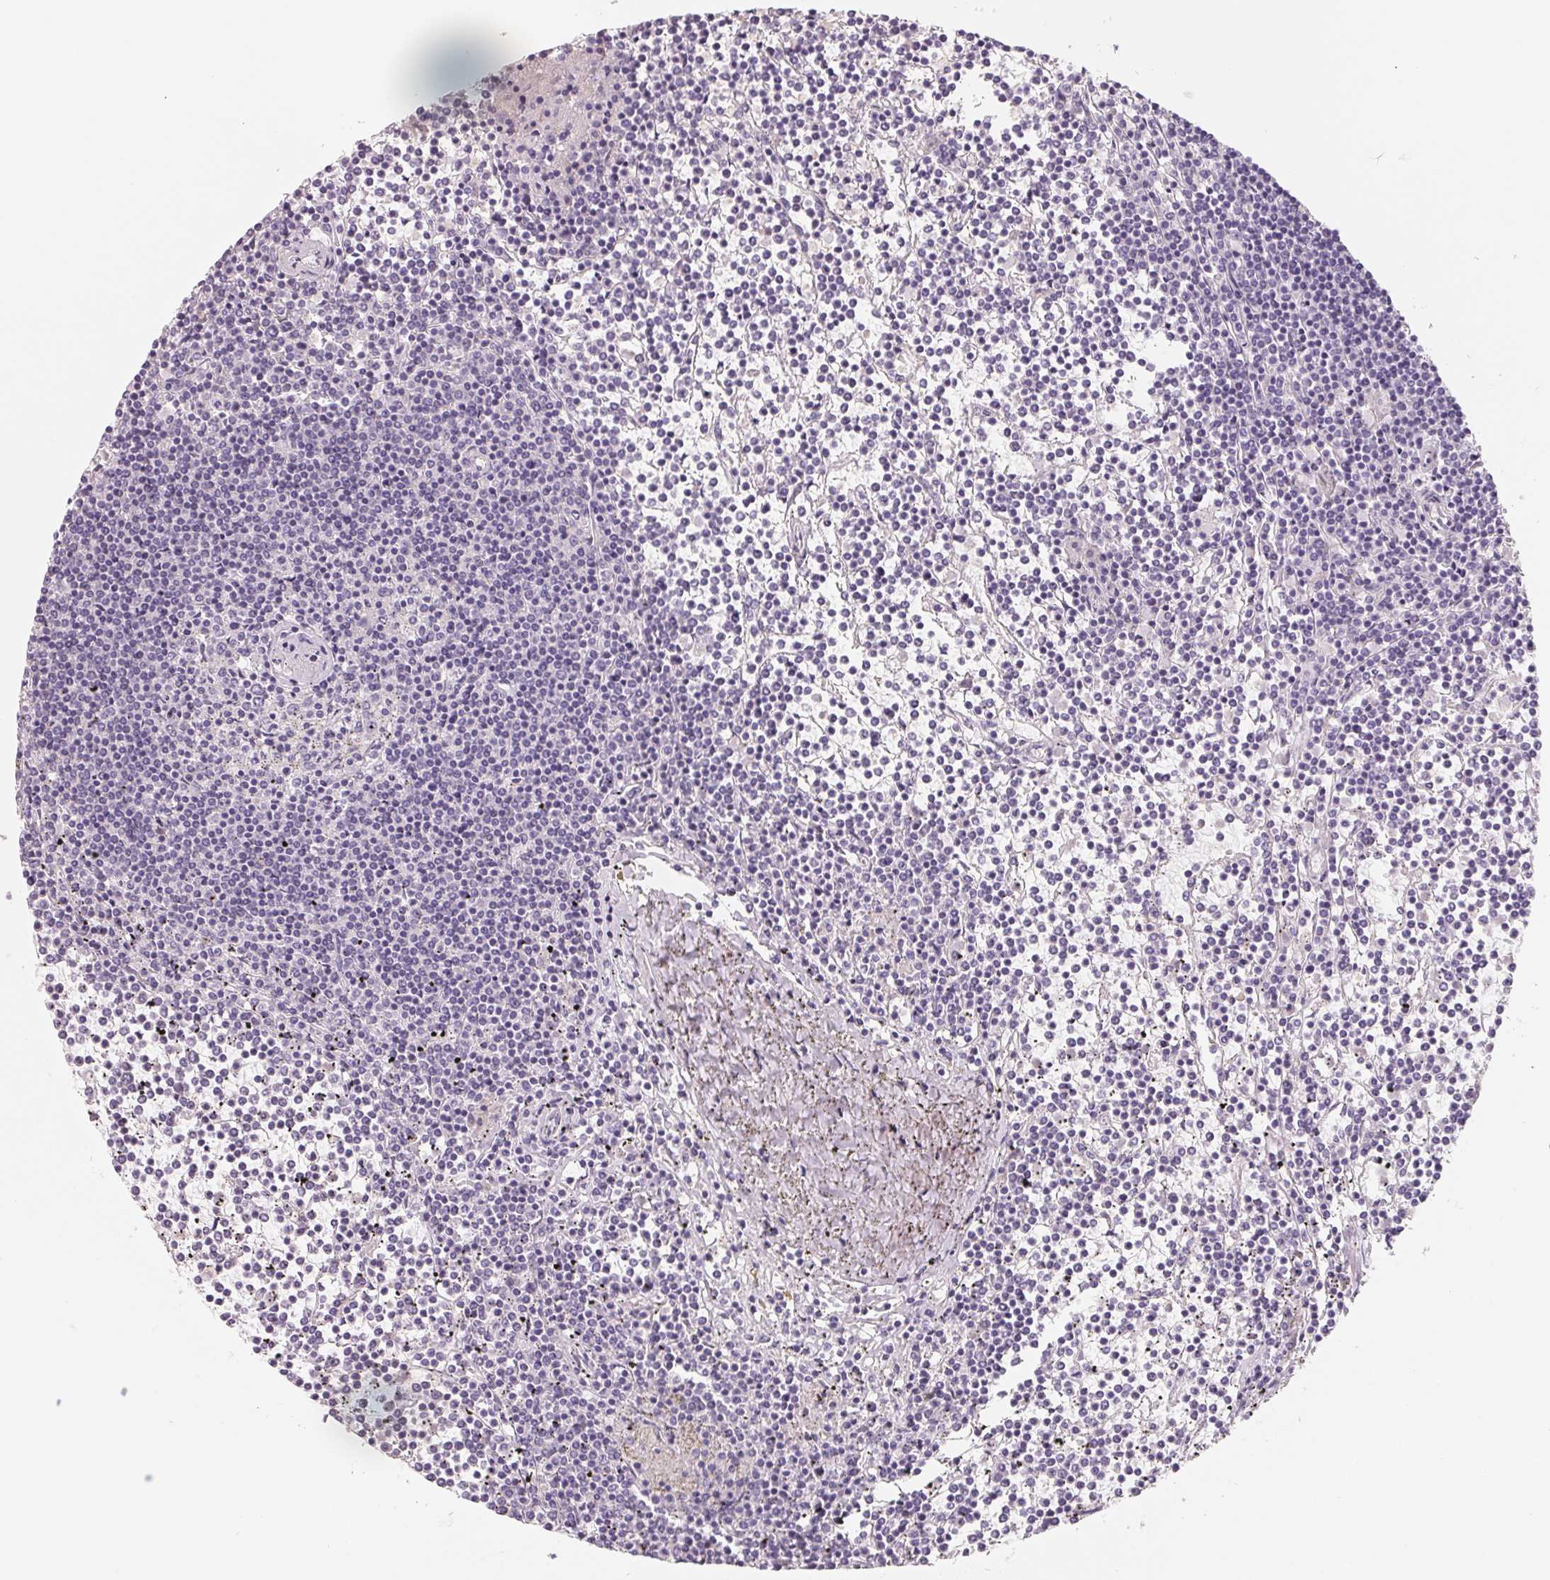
{"staining": {"intensity": "negative", "quantity": "none", "location": "none"}, "tissue": "lymphoma", "cell_type": "Tumor cells", "image_type": "cancer", "snomed": [{"axis": "morphology", "description": "Malignant lymphoma, non-Hodgkin's type, Low grade"}, {"axis": "topography", "description": "Spleen"}], "caption": "Protein analysis of malignant lymphoma, non-Hodgkin's type (low-grade) reveals no significant staining in tumor cells.", "gene": "FTCD", "patient": {"sex": "female", "age": 19}}